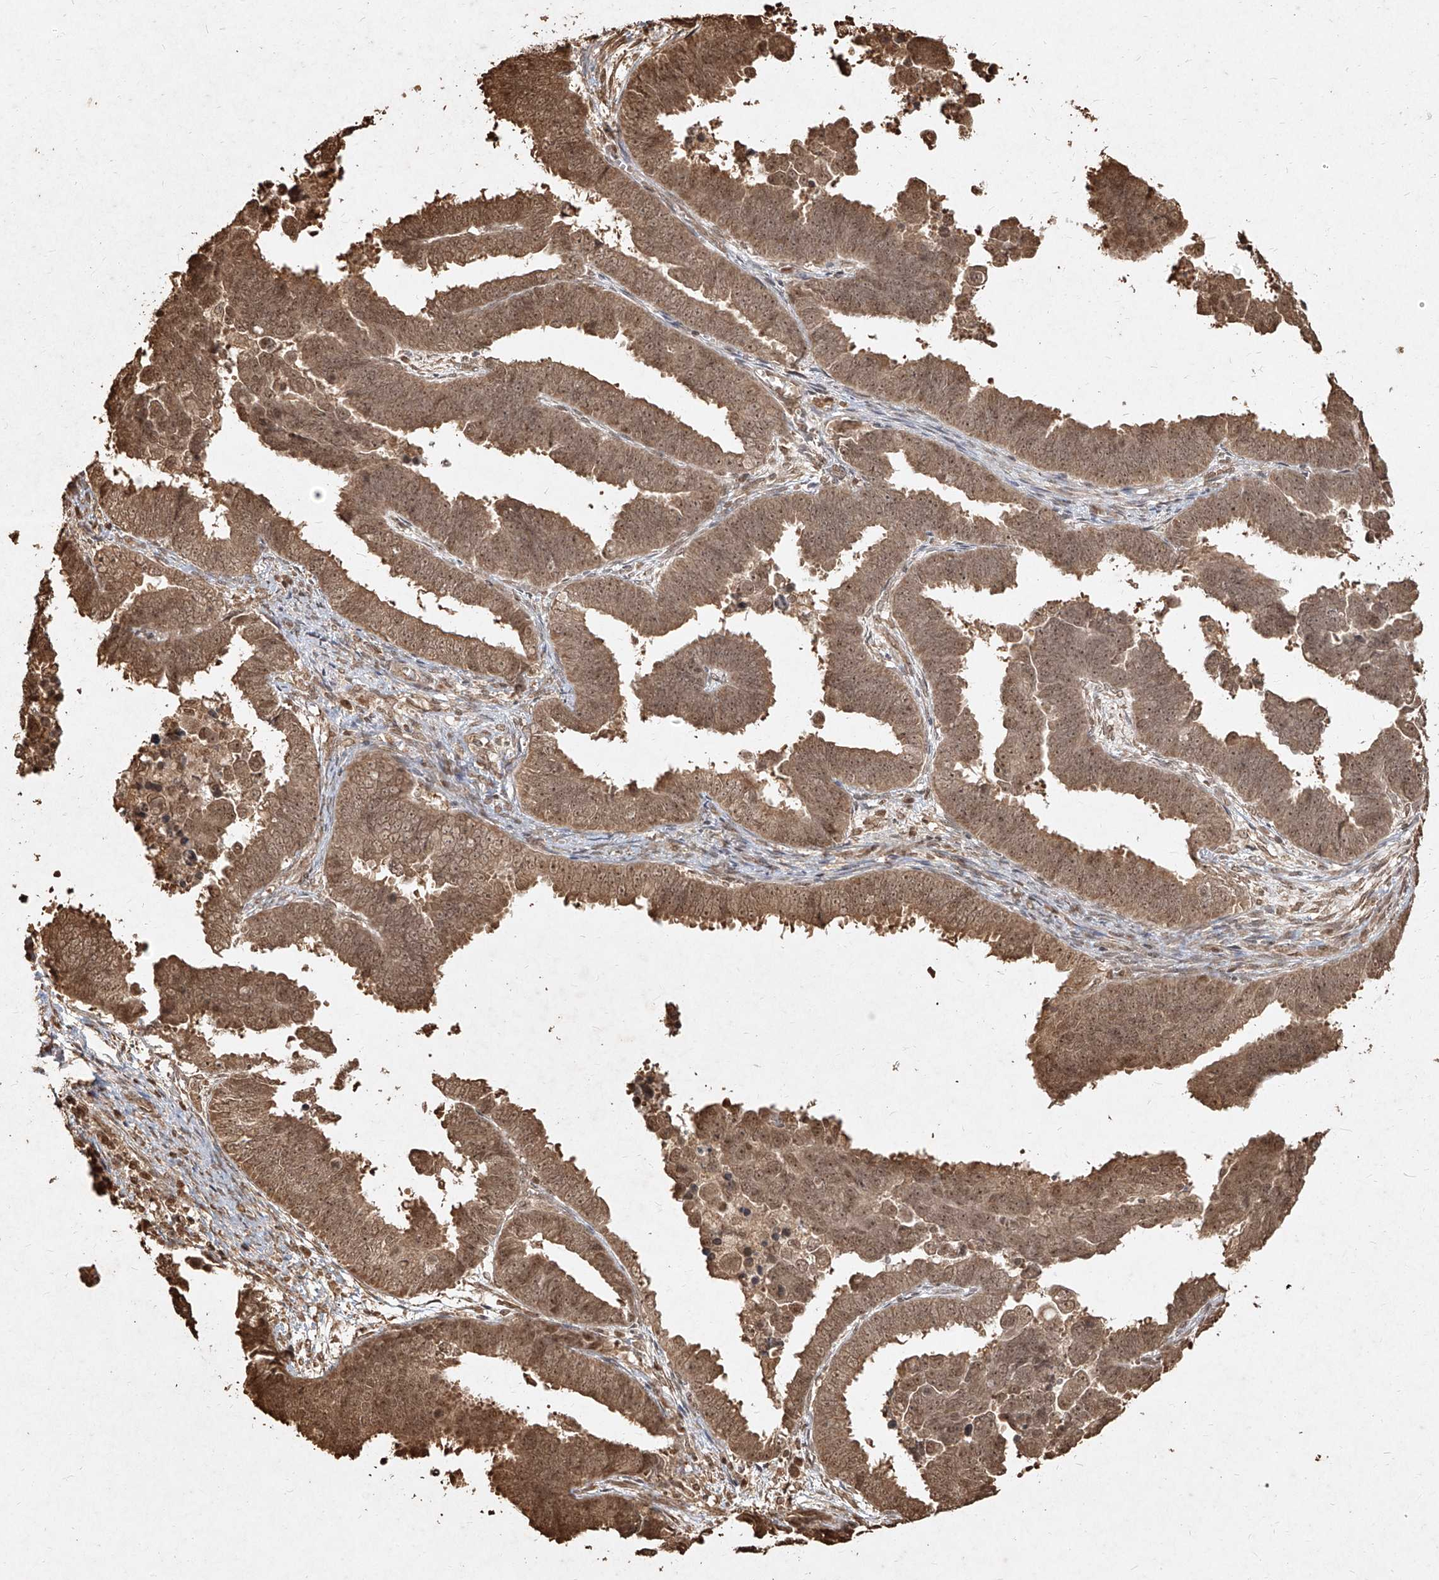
{"staining": {"intensity": "moderate", "quantity": ">75%", "location": "cytoplasmic/membranous,nuclear"}, "tissue": "endometrial cancer", "cell_type": "Tumor cells", "image_type": "cancer", "snomed": [{"axis": "morphology", "description": "Adenocarcinoma, NOS"}, {"axis": "topography", "description": "Endometrium"}], "caption": "IHC (DAB (3,3'-diaminobenzidine)) staining of endometrial cancer (adenocarcinoma) shows moderate cytoplasmic/membranous and nuclear protein staining in about >75% of tumor cells.", "gene": "UBE2K", "patient": {"sex": "female", "age": 75}}